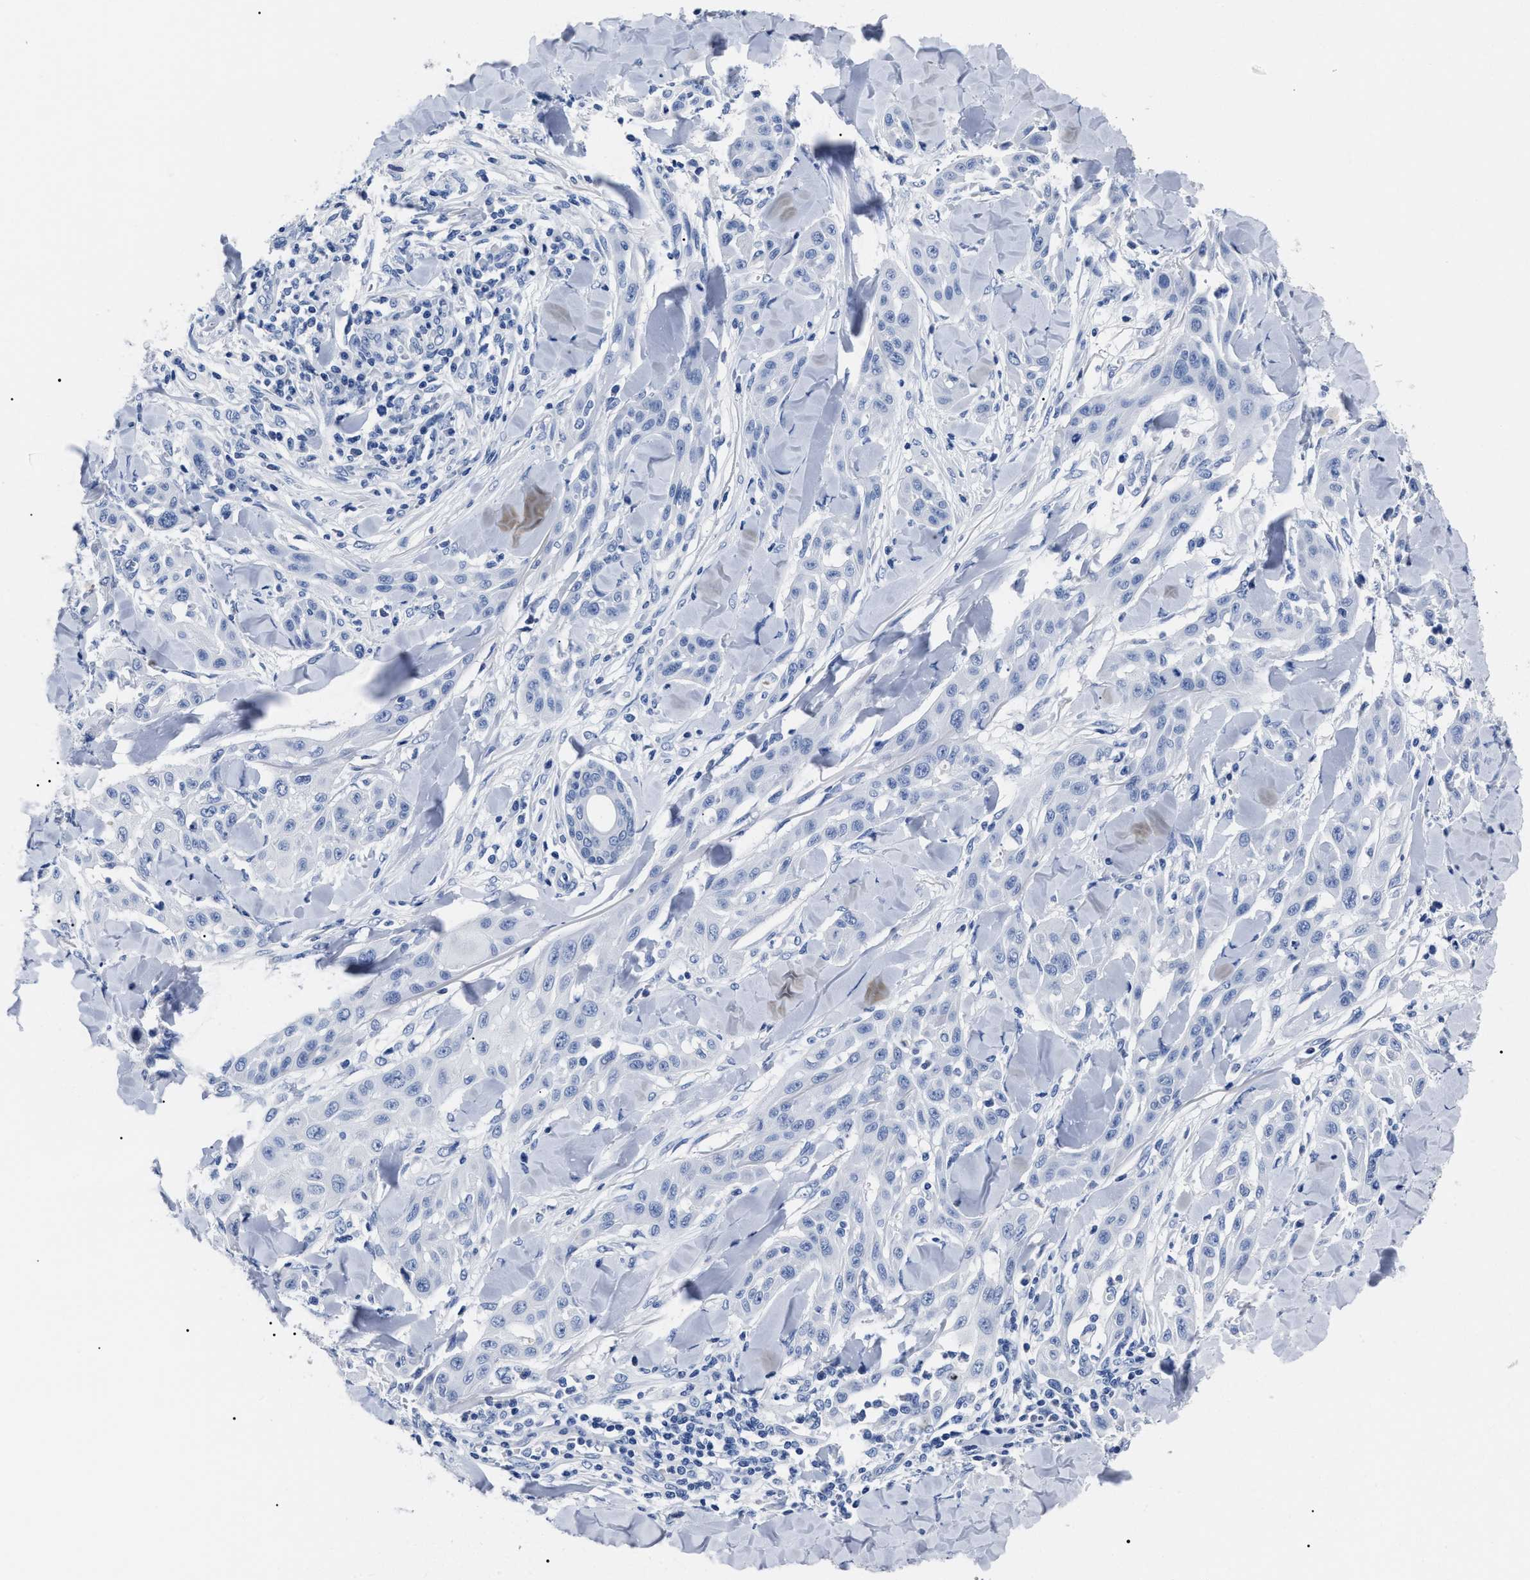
{"staining": {"intensity": "negative", "quantity": "none", "location": "none"}, "tissue": "skin cancer", "cell_type": "Tumor cells", "image_type": "cancer", "snomed": [{"axis": "morphology", "description": "Squamous cell carcinoma, NOS"}, {"axis": "topography", "description": "Skin"}], "caption": "DAB immunohistochemical staining of human skin cancer reveals no significant positivity in tumor cells. (DAB (3,3'-diaminobenzidine) IHC, high magnification).", "gene": "ALPG", "patient": {"sex": "male", "age": 24}}